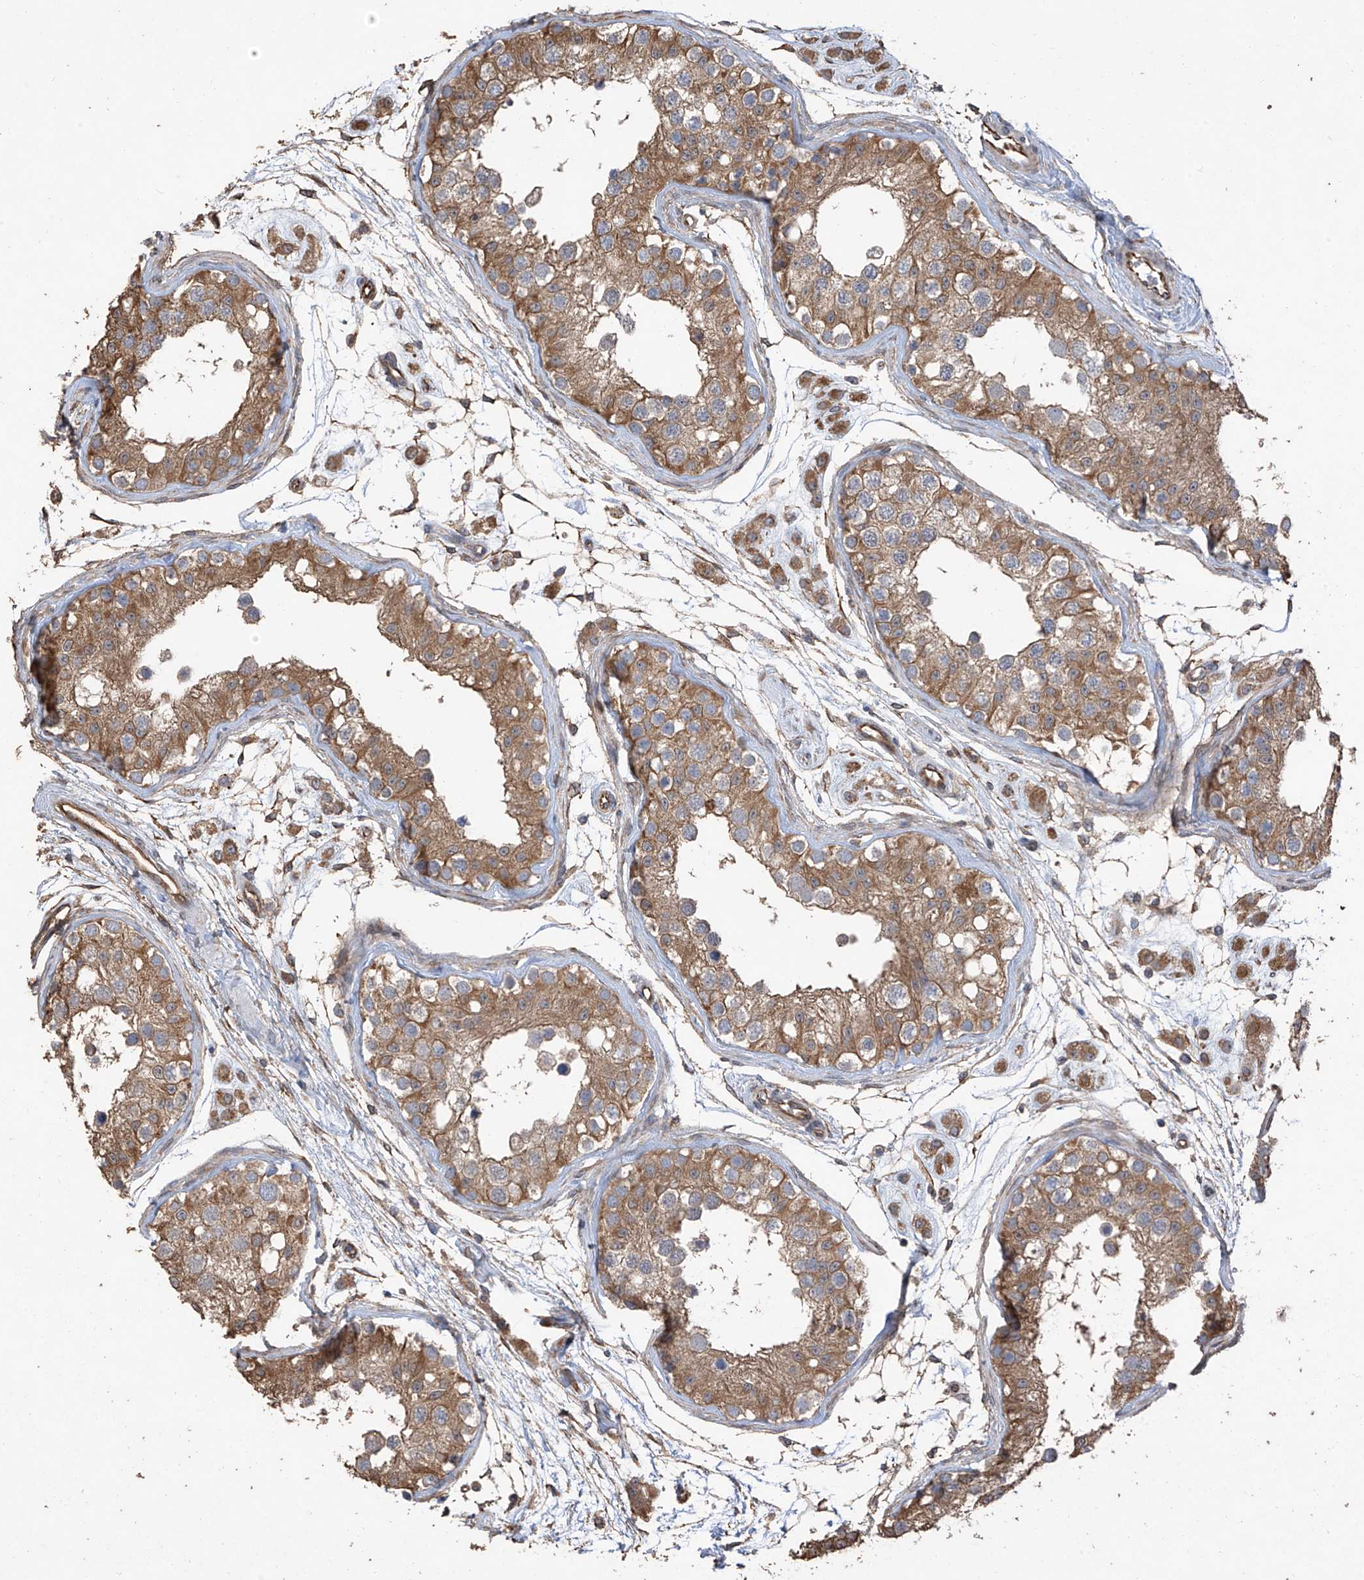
{"staining": {"intensity": "moderate", "quantity": "25%-75%", "location": "cytoplasmic/membranous"}, "tissue": "testis", "cell_type": "Cells in seminiferous ducts", "image_type": "normal", "snomed": [{"axis": "morphology", "description": "Normal tissue, NOS"}, {"axis": "morphology", "description": "Adenocarcinoma, metastatic, NOS"}, {"axis": "topography", "description": "Testis"}], "caption": "Cells in seminiferous ducts exhibit moderate cytoplasmic/membranous staining in approximately 25%-75% of cells in unremarkable testis. The staining was performed using DAB (3,3'-diaminobenzidine), with brown indicating positive protein expression. Nuclei are stained blue with hematoxylin.", "gene": "AGBL5", "patient": {"sex": "male", "age": 26}}